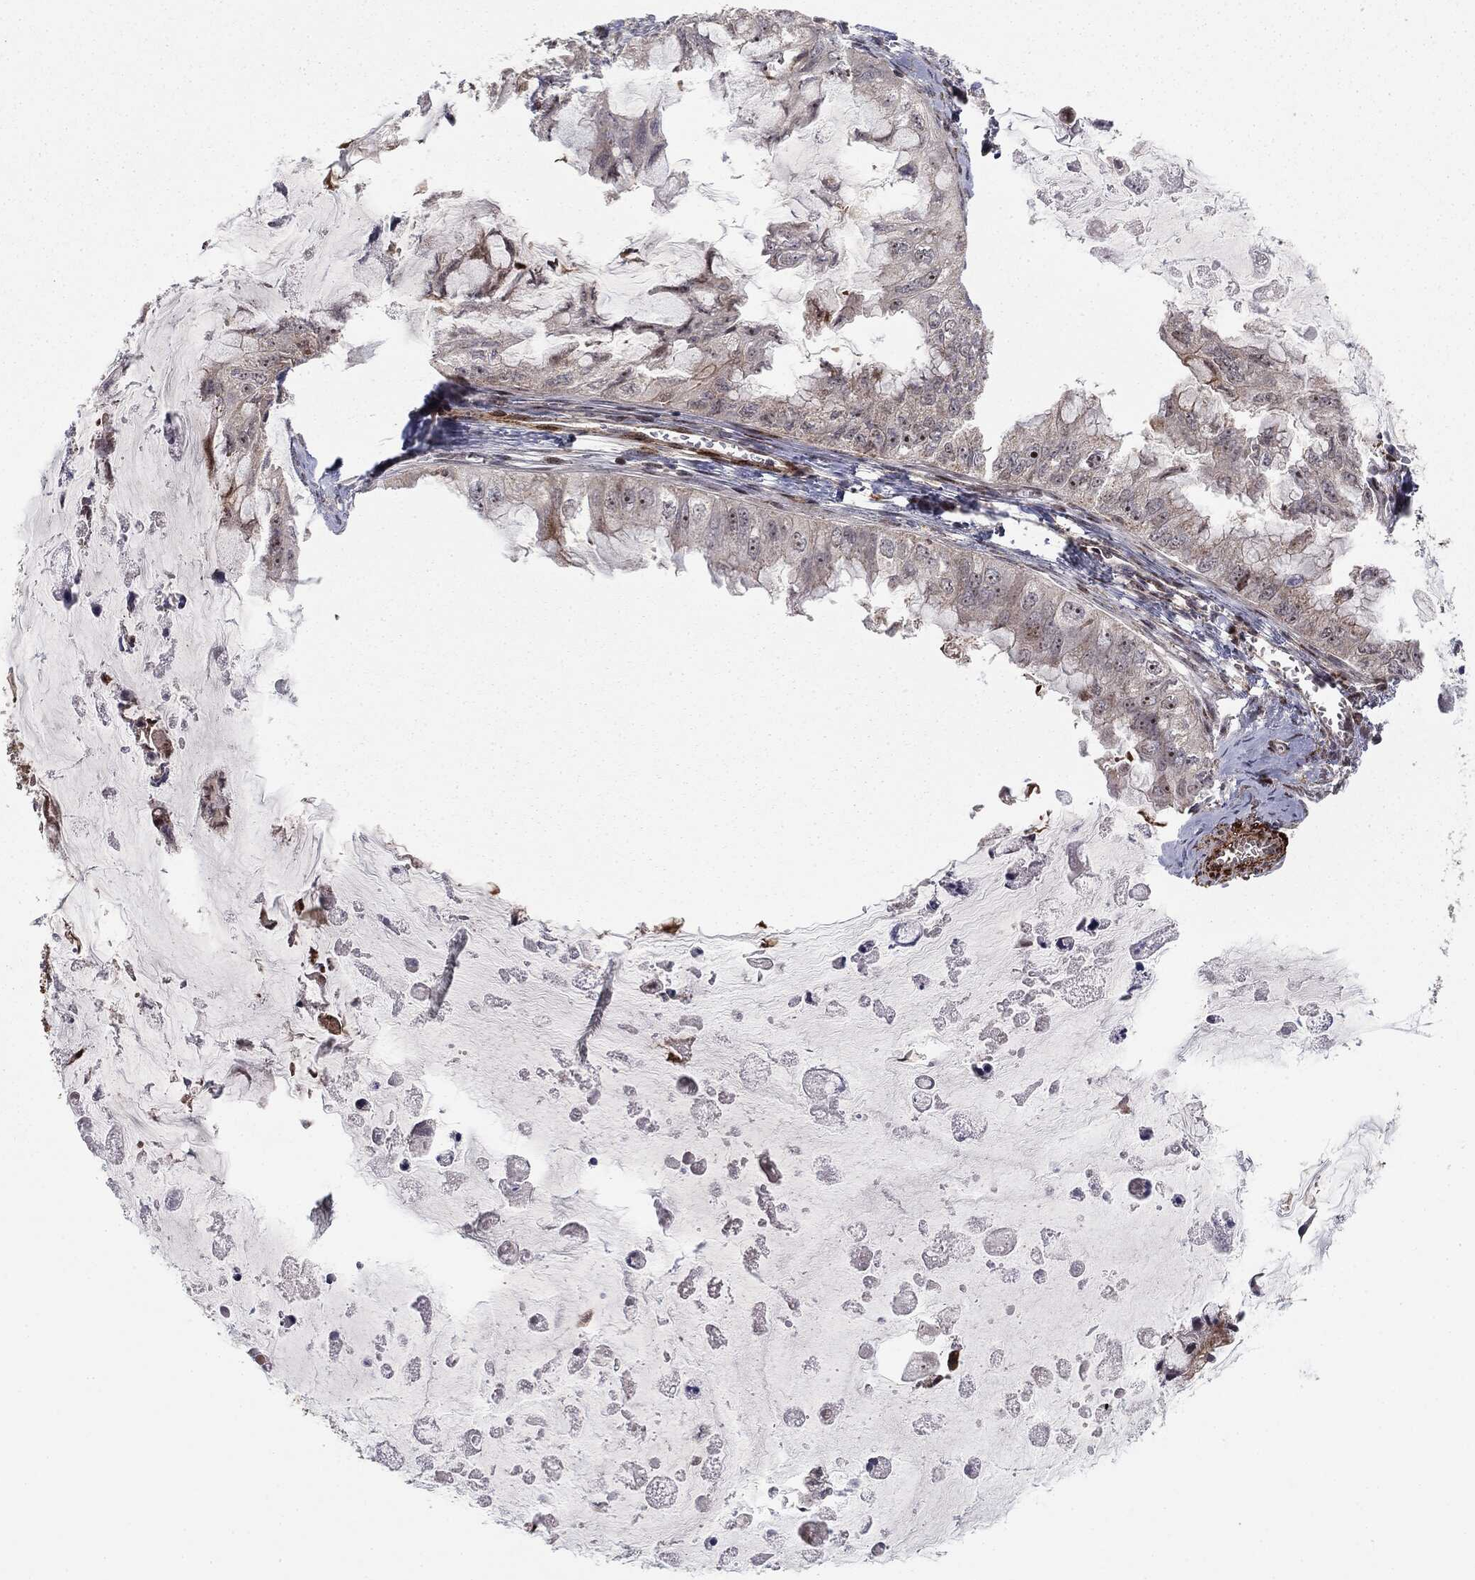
{"staining": {"intensity": "negative", "quantity": "none", "location": "none"}, "tissue": "ovarian cancer", "cell_type": "Tumor cells", "image_type": "cancer", "snomed": [{"axis": "morphology", "description": "Cystadenocarcinoma, mucinous, NOS"}, {"axis": "topography", "description": "Ovary"}], "caption": "A high-resolution image shows immunohistochemistry (IHC) staining of ovarian cancer, which reveals no significant staining in tumor cells.", "gene": "PTEN", "patient": {"sex": "female", "age": 72}}